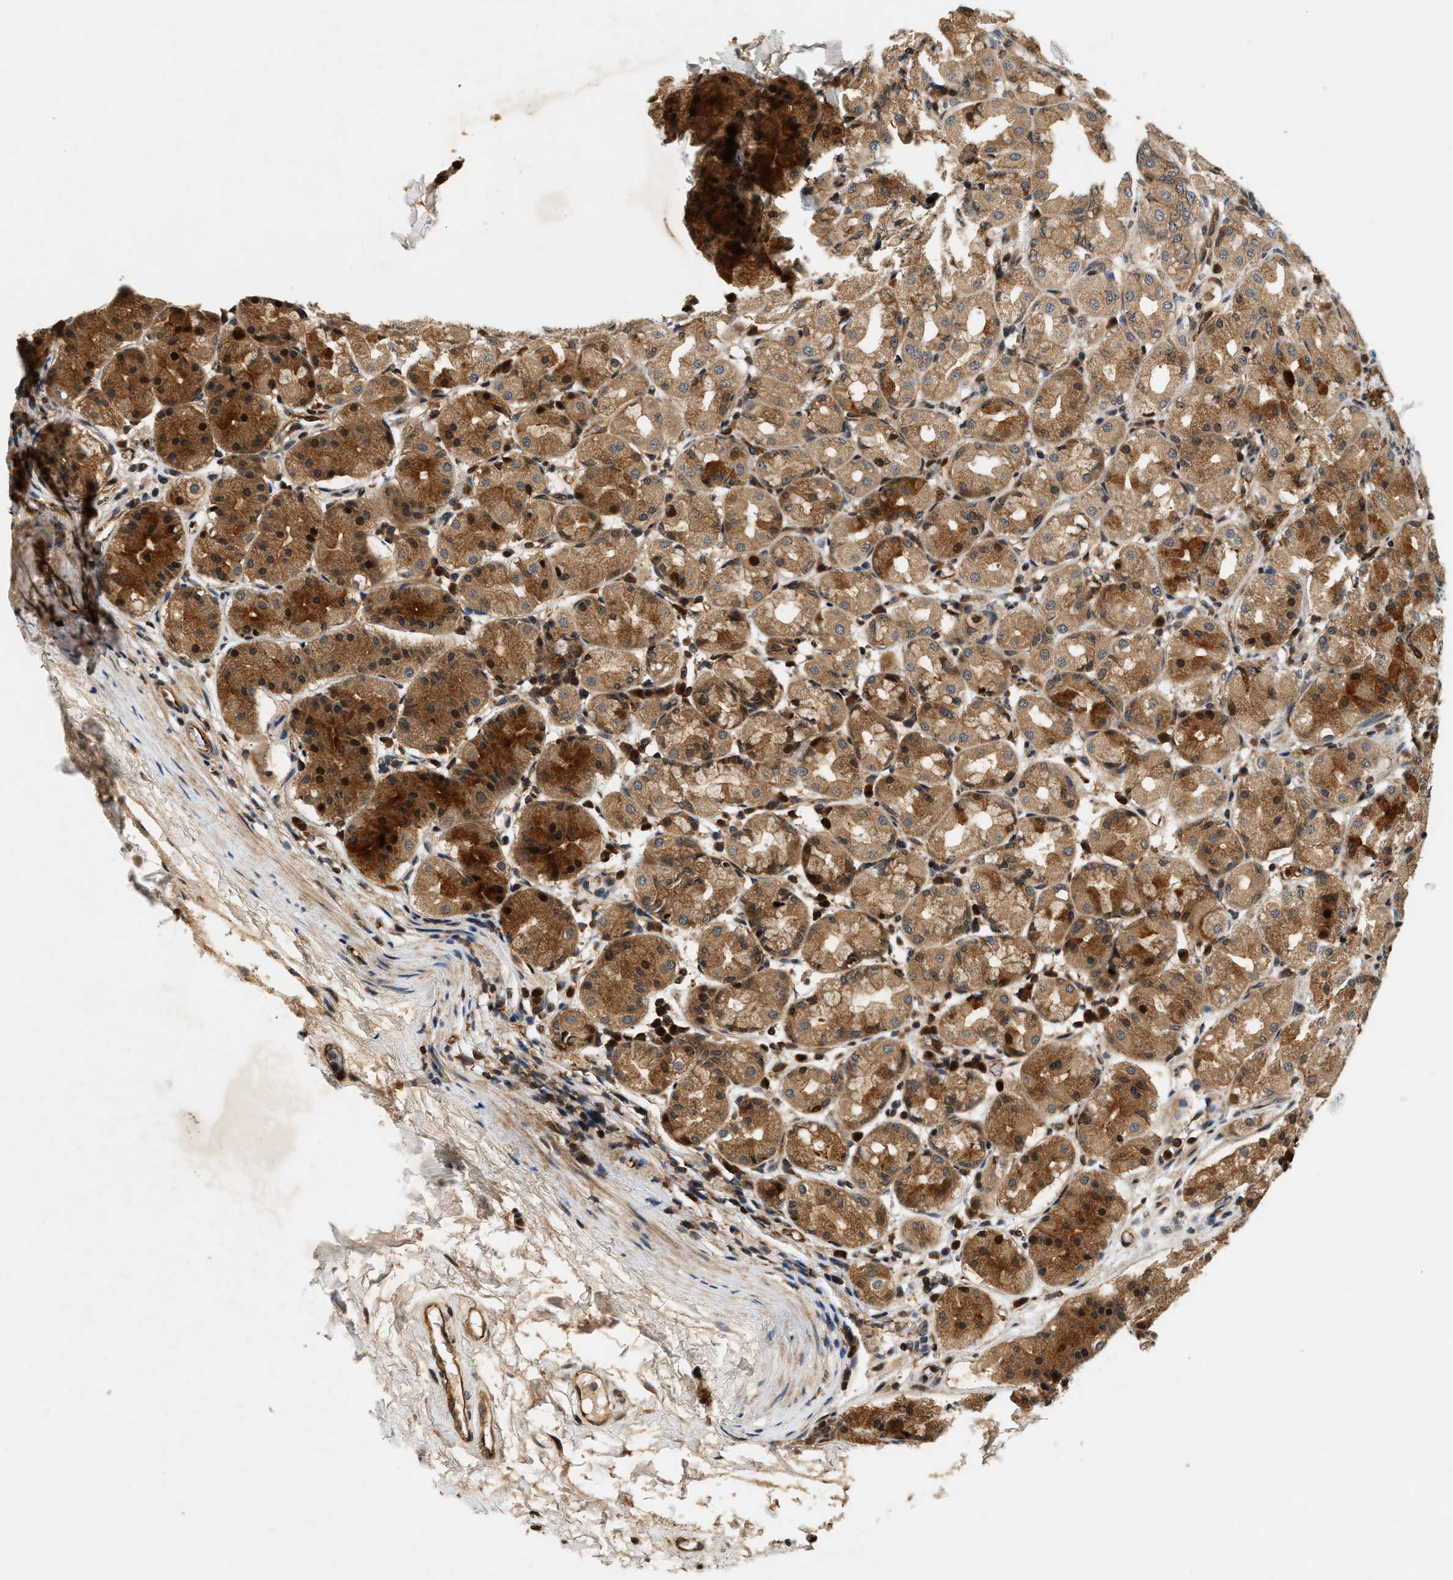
{"staining": {"intensity": "strong", "quantity": ">75%", "location": "cytoplasmic/membranous"}, "tissue": "stomach", "cell_type": "Glandular cells", "image_type": "normal", "snomed": [{"axis": "morphology", "description": "Normal tissue, NOS"}, {"axis": "topography", "description": "Stomach"}, {"axis": "topography", "description": "Stomach, lower"}], "caption": "IHC micrograph of unremarkable stomach: stomach stained using immunohistochemistry demonstrates high levels of strong protein expression localized specifically in the cytoplasmic/membranous of glandular cells, appearing as a cytoplasmic/membranous brown color.", "gene": "SAMD9", "patient": {"sex": "female", "age": 56}}